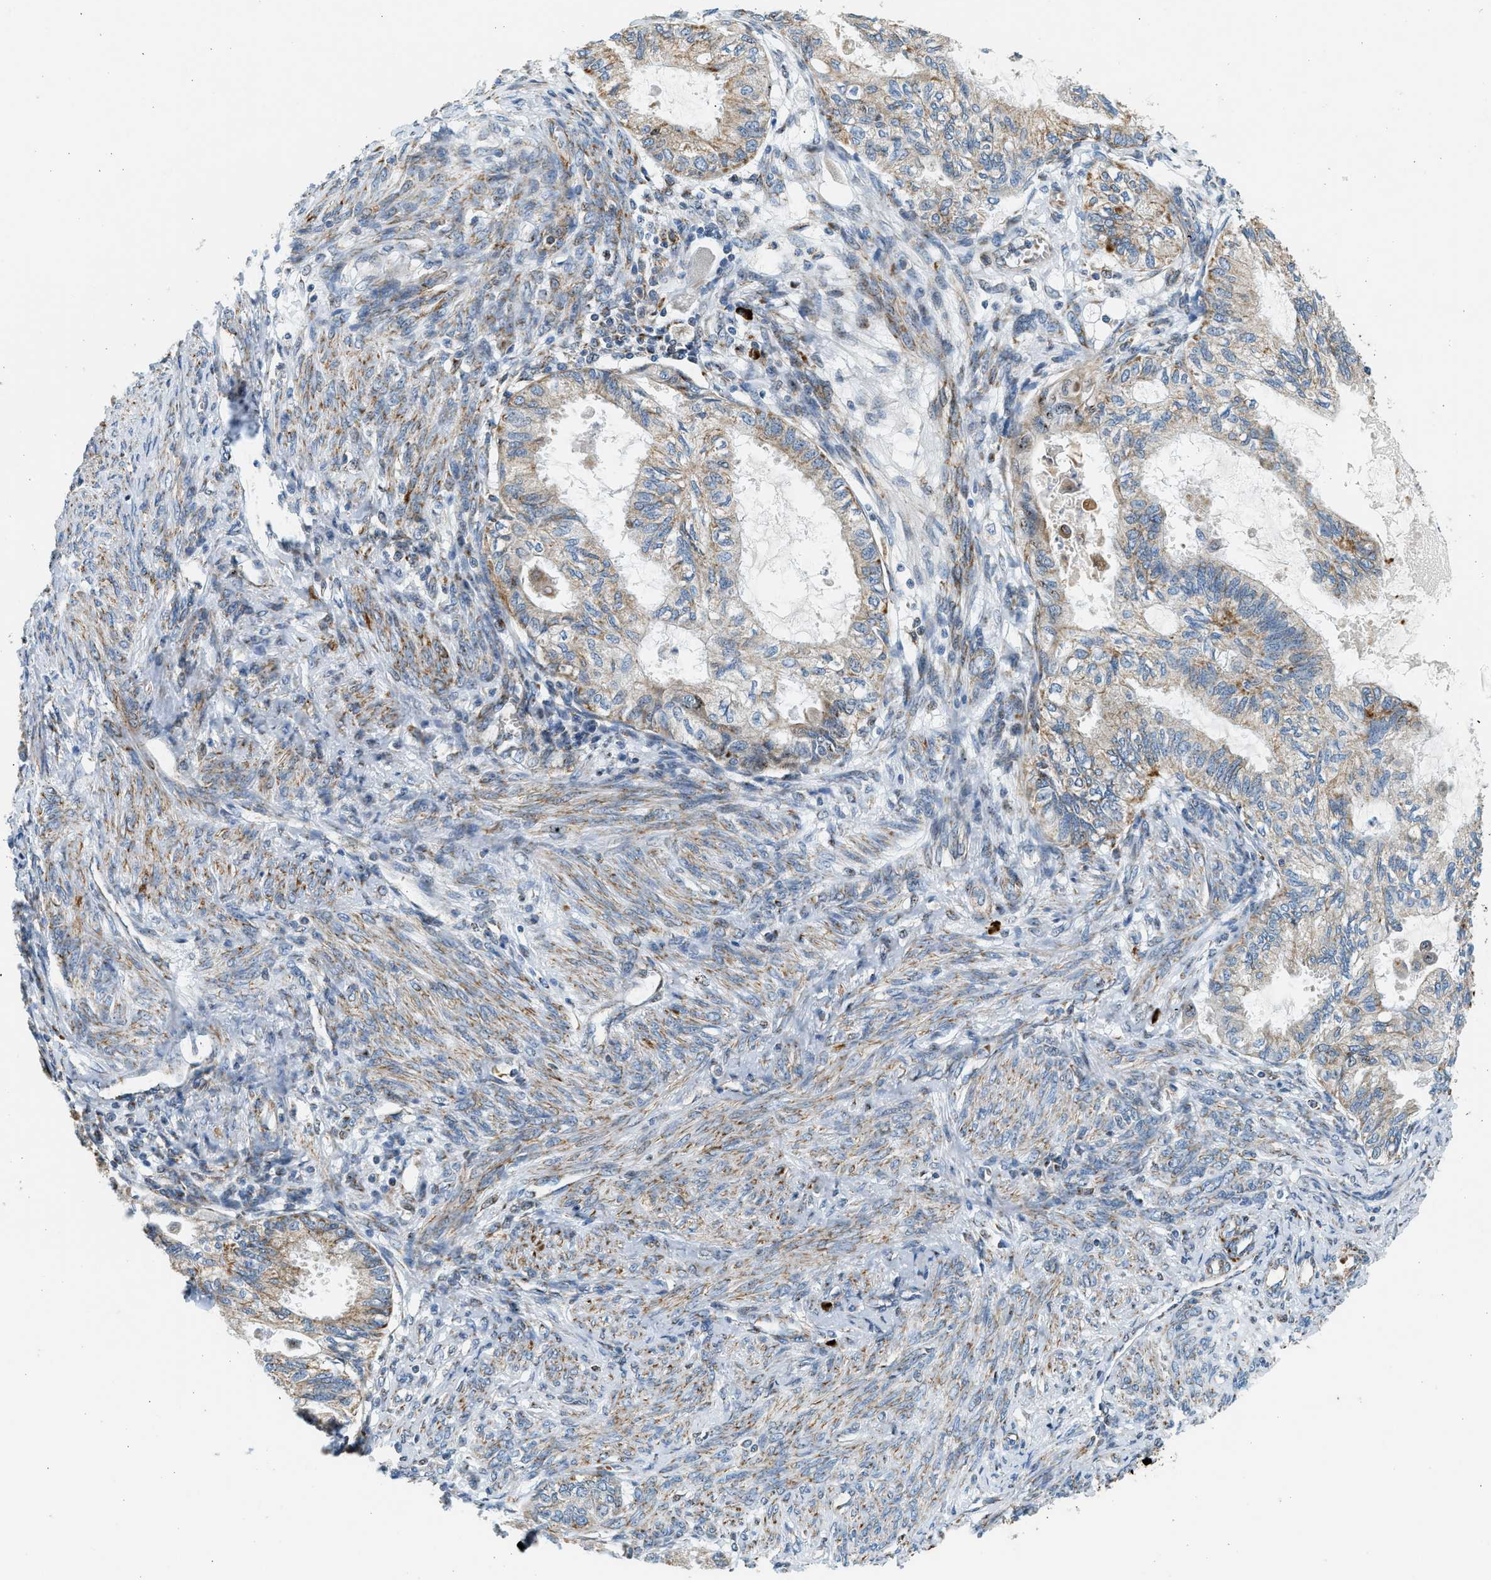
{"staining": {"intensity": "moderate", "quantity": ">75%", "location": "cytoplasmic/membranous"}, "tissue": "cervical cancer", "cell_type": "Tumor cells", "image_type": "cancer", "snomed": [{"axis": "morphology", "description": "Normal tissue, NOS"}, {"axis": "morphology", "description": "Adenocarcinoma, NOS"}, {"axis": "topography", "description": "Cervix"}, {"axis": "topography", "description": "Endometrium"}], "caption": "Cervical cancer (adenocarcinoma) stained for a protein reveals moderate cytoplasmic/membranous positivity in tumor cells.", "gene": "KCNMB3", "patient": {"sex": "female", "age": 86}}